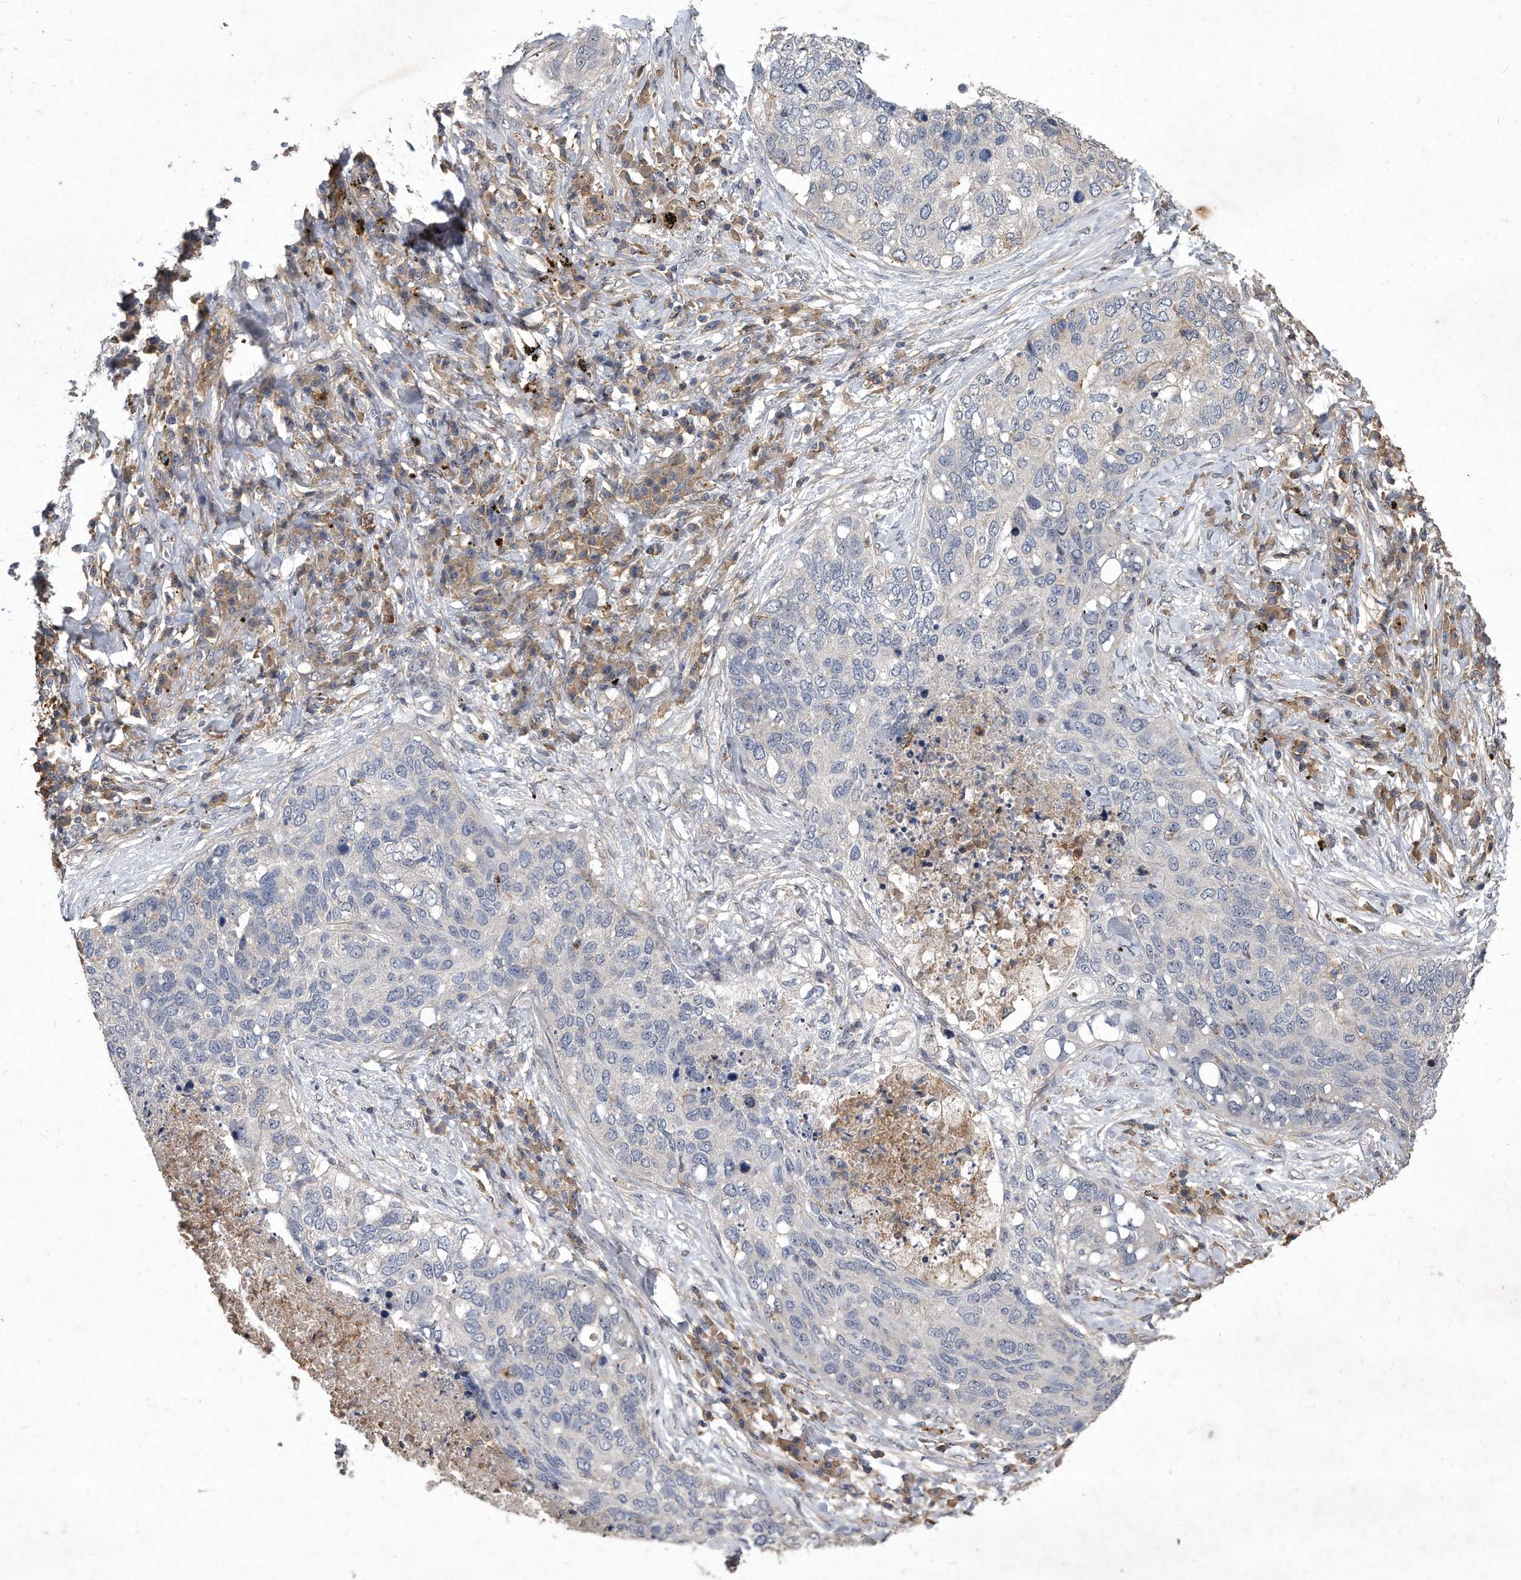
{"staining": {"intensity": "negative", "quantity": "none", "location": "none"}, "tissue": "lung cancer", "cell_type": "Tumor cells", "image_type": "cancer", "snomed": [{"axis": "morphology", "description": "Squamous cell carcinoma, NOS"}, {"axis": "topography", "description": "Lung"}], "caption": "A high-resolution image shows IHC staining of lung squamous cell carcinoma, which reveals no significant expression in tumor cells.", "gene": "PGBD2", "patient": {"sex": "female", "age": 63}}